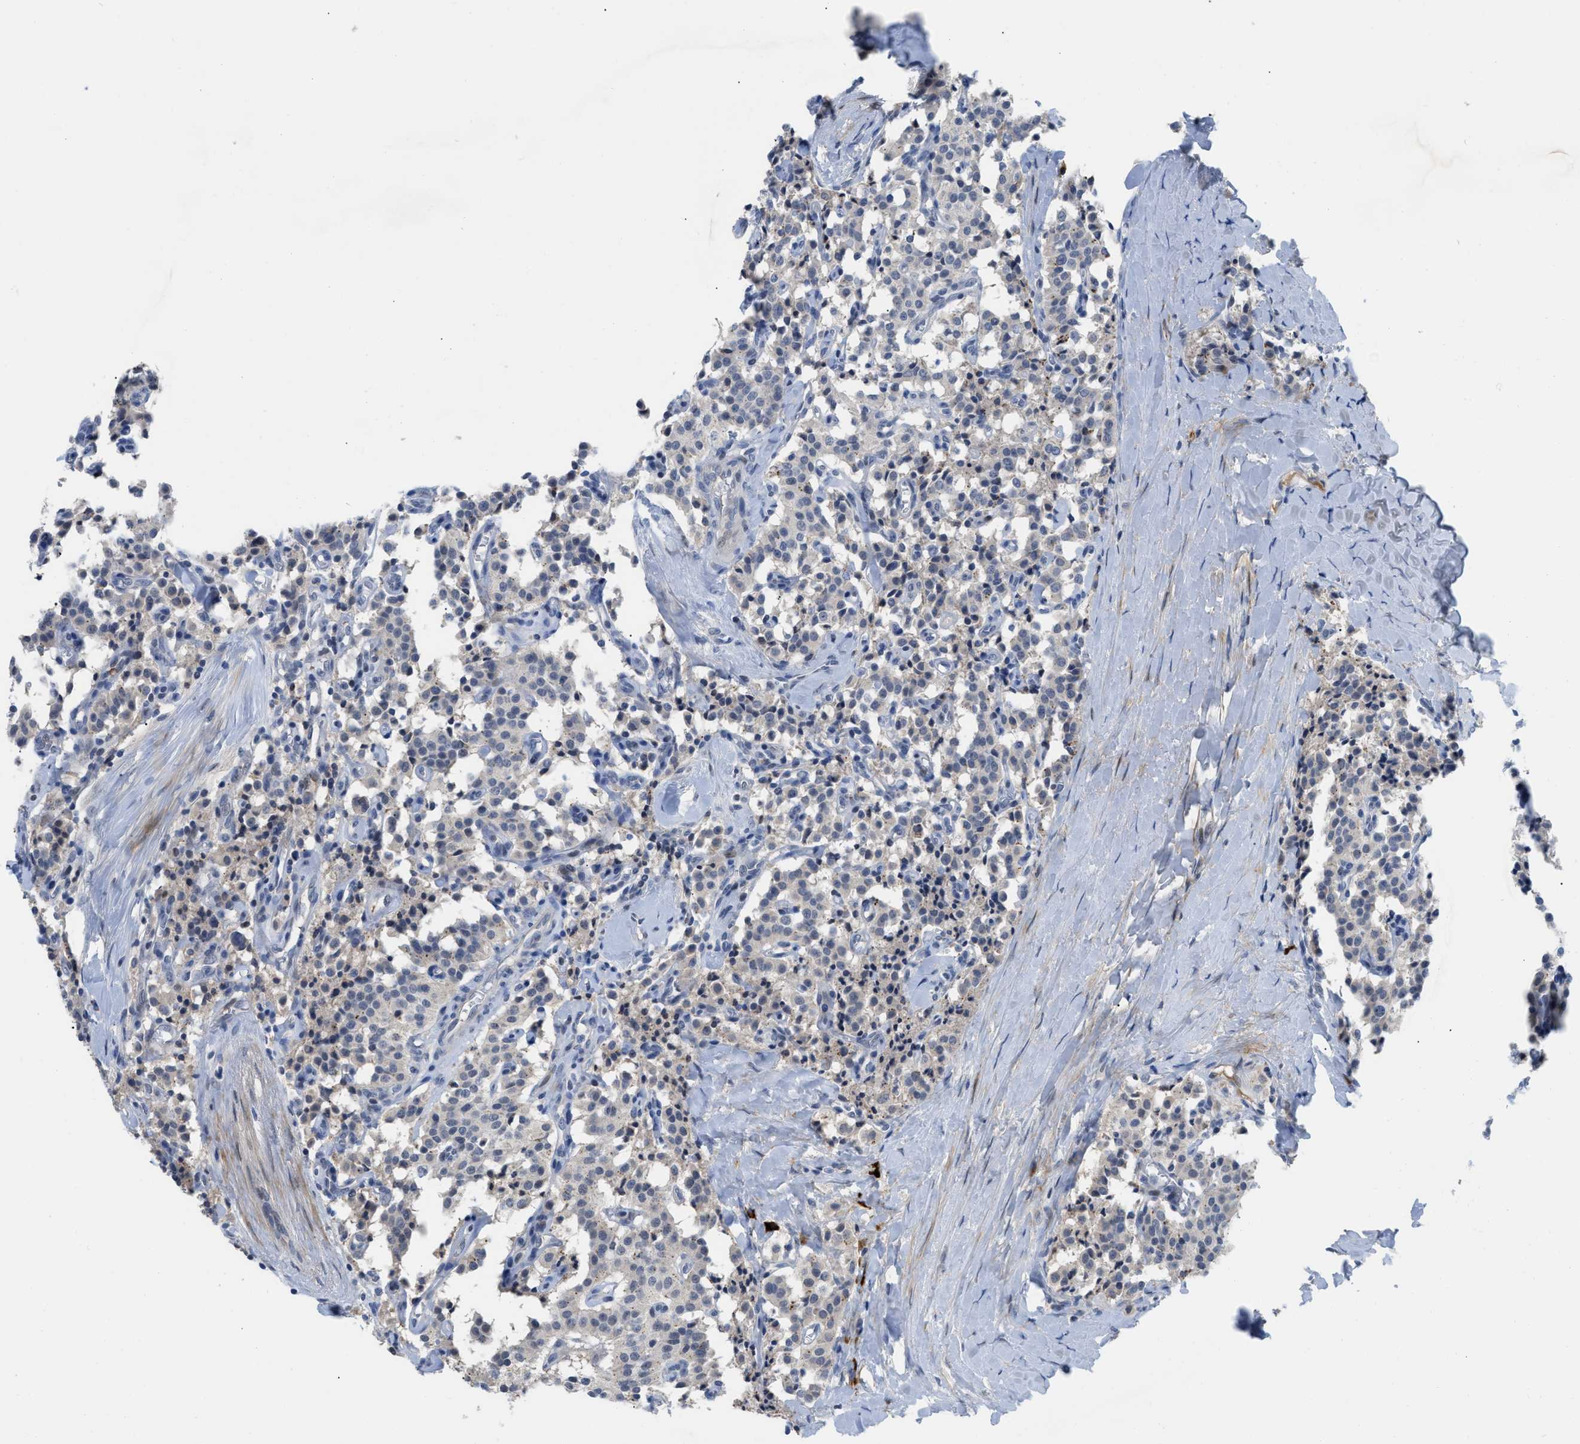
{"staining": {"intensity": "negative", "quantity": "none", "location": "none"}, "tissue": "carcinoid", "cell_type": "Tumor cells", "image_type": "cancer", "snomed": [{"axis": "morphology", "description": "Carcinoid, malignant, NOS"}, {"axis": "topography", "description": "Lung"}], "caption": "Tumor cells show no significant protein positivity in carcinoid (malignant). (DAB immunohistochemistry with hematoxylin counter stain).", "gene": "OR9K2", "patient": {"sex": "male", "age": 30}}